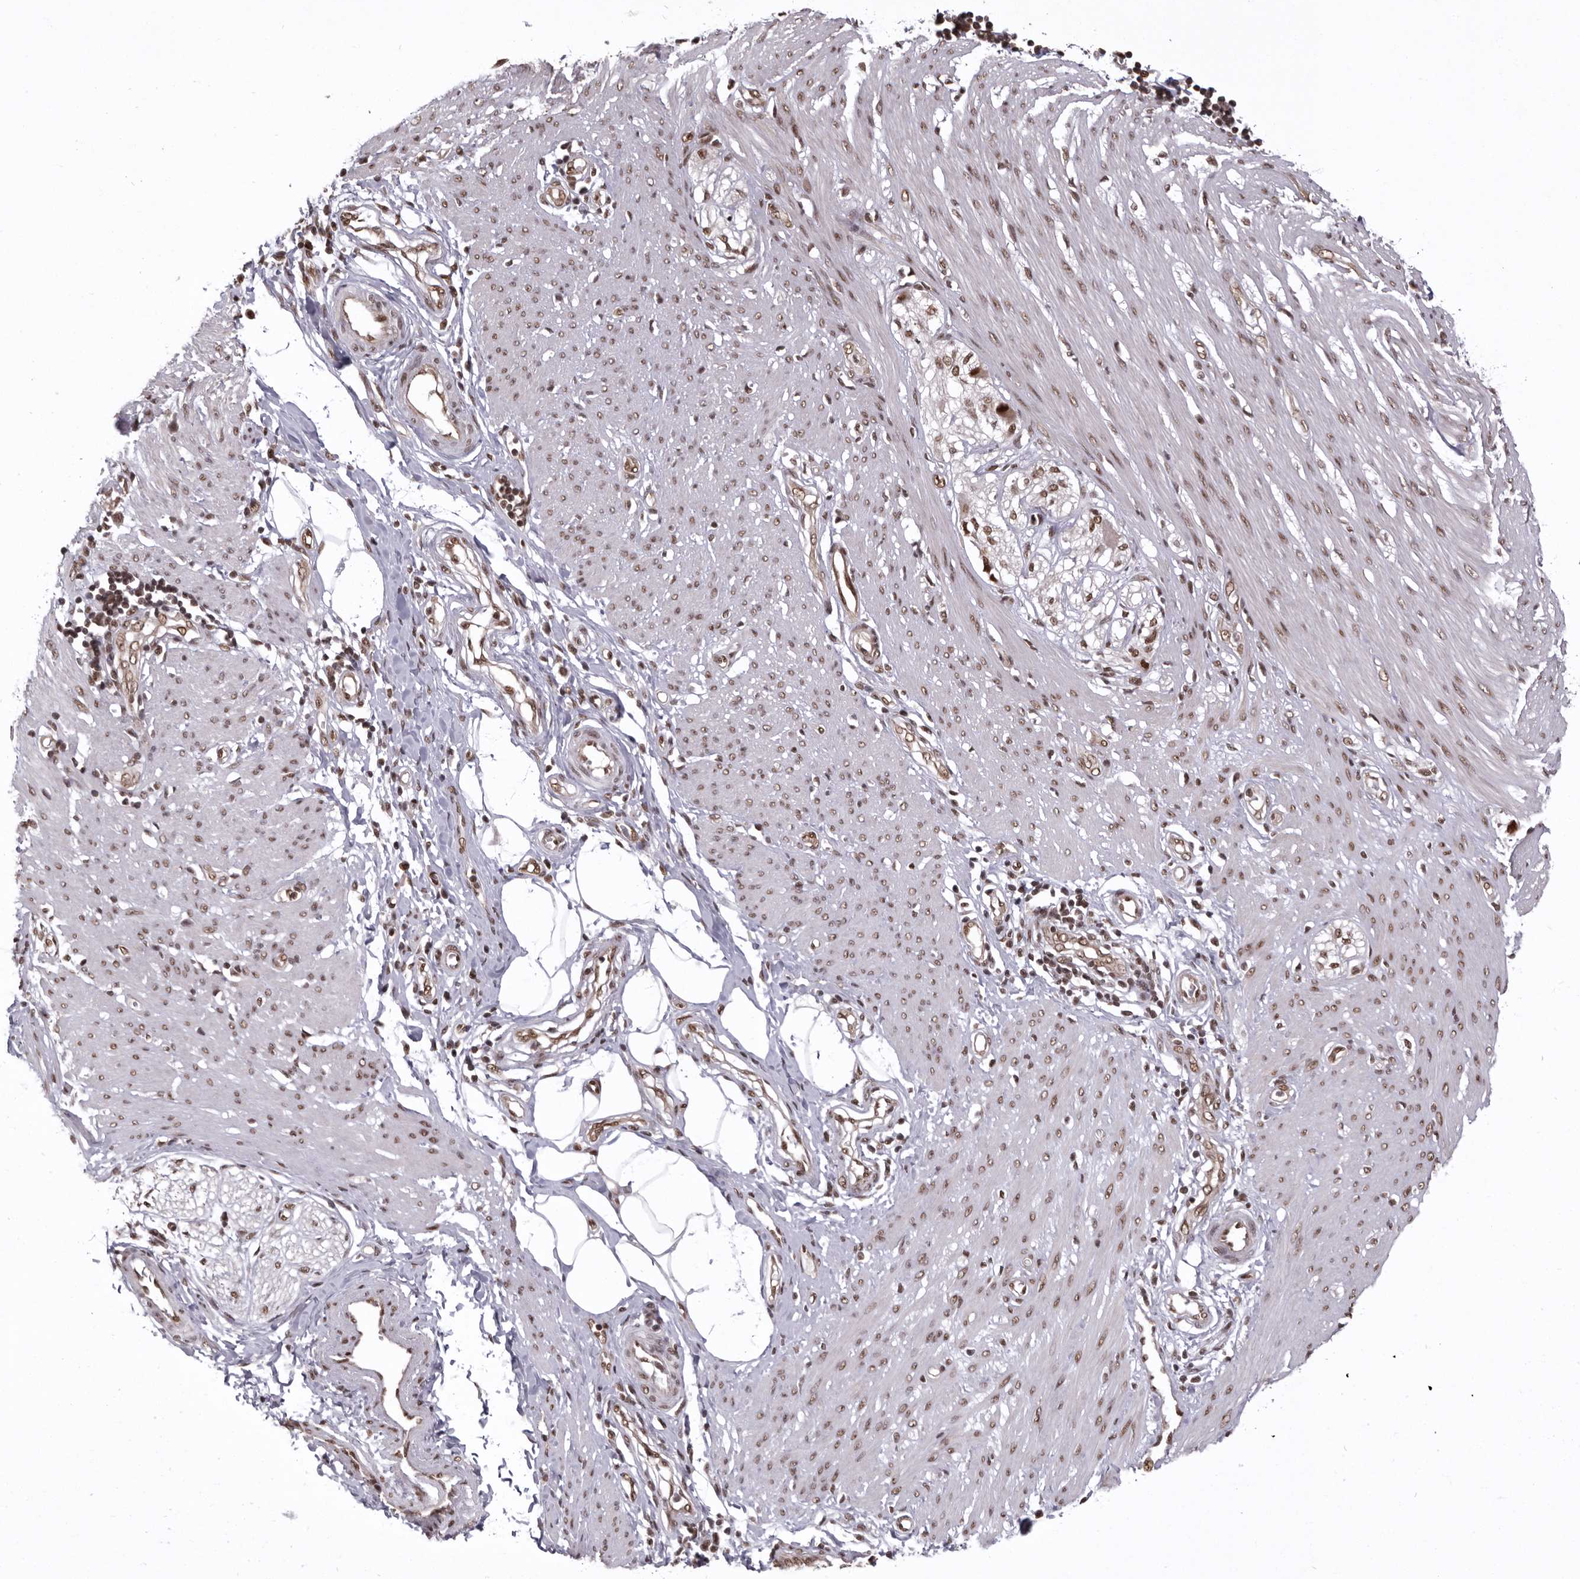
{"staining": {"intensity": "strong", "quantity": ">75%", "location": "nuclear"}, "tissue": "smooth muscle", "cell_type": "Smooth muscle cells", "image_type": "normal", "snomed": [{"axis": "morphology", "description": "Normal tissue, NOS"}, {"axis": "morphology", "description": "Adenocarcinoma, NOS"}, {"axis": "topography", "description": "Colon"}, {"axis": "topography", "description": "Peripheral nerve tissue"}], "caption": "Immunohistochemical staining of benign smooth muscle shows high levels of strong nuclear staining in approximately >75% of smooth muscle cells. Using DAB (3,3'-diaminobenzidine) (brown) and hematoxylin (blue) stains, captured at high magnification using brightfield microscopy.", "gene": "CHTOP", "patient": {"sex": "male", "age": 14}}